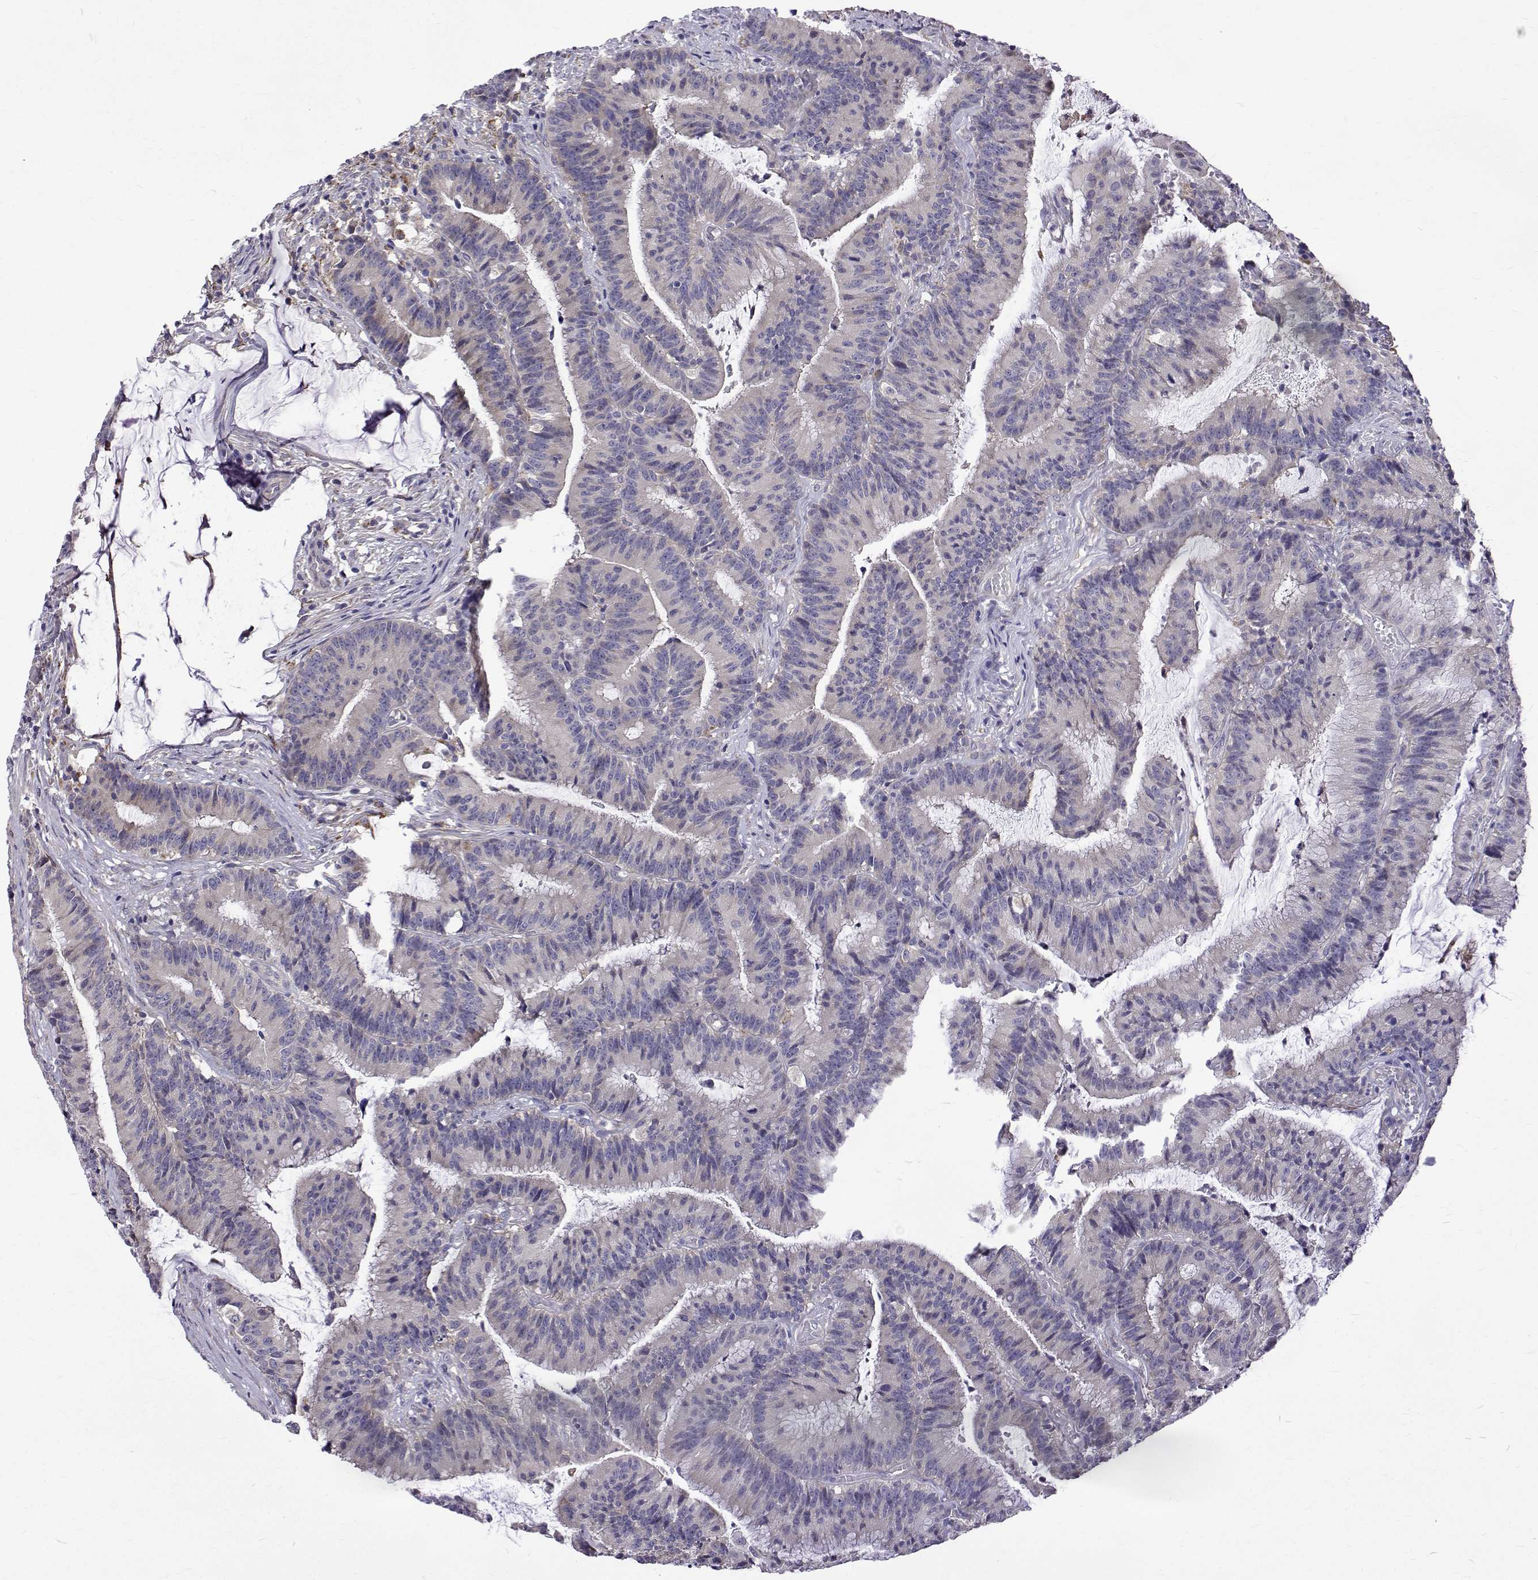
{"staining": {"intensity": "negative", "quantity": "none", "location": "none"}, "tissue": "colorectal cancer", "cell_type": "Tumor cells", "image_type": "cancer", "snomed": [{"axis": "morphology", "description": "Adenocarcinoma, NOS"}, {"axis": "topography", "description": "Colon"}], "caption": "Tumor cells are negative for protein expression in human colorectal adenocarcinoma.", "gene": "PADI1", "patient": {"sex": "female", "age": 78}}